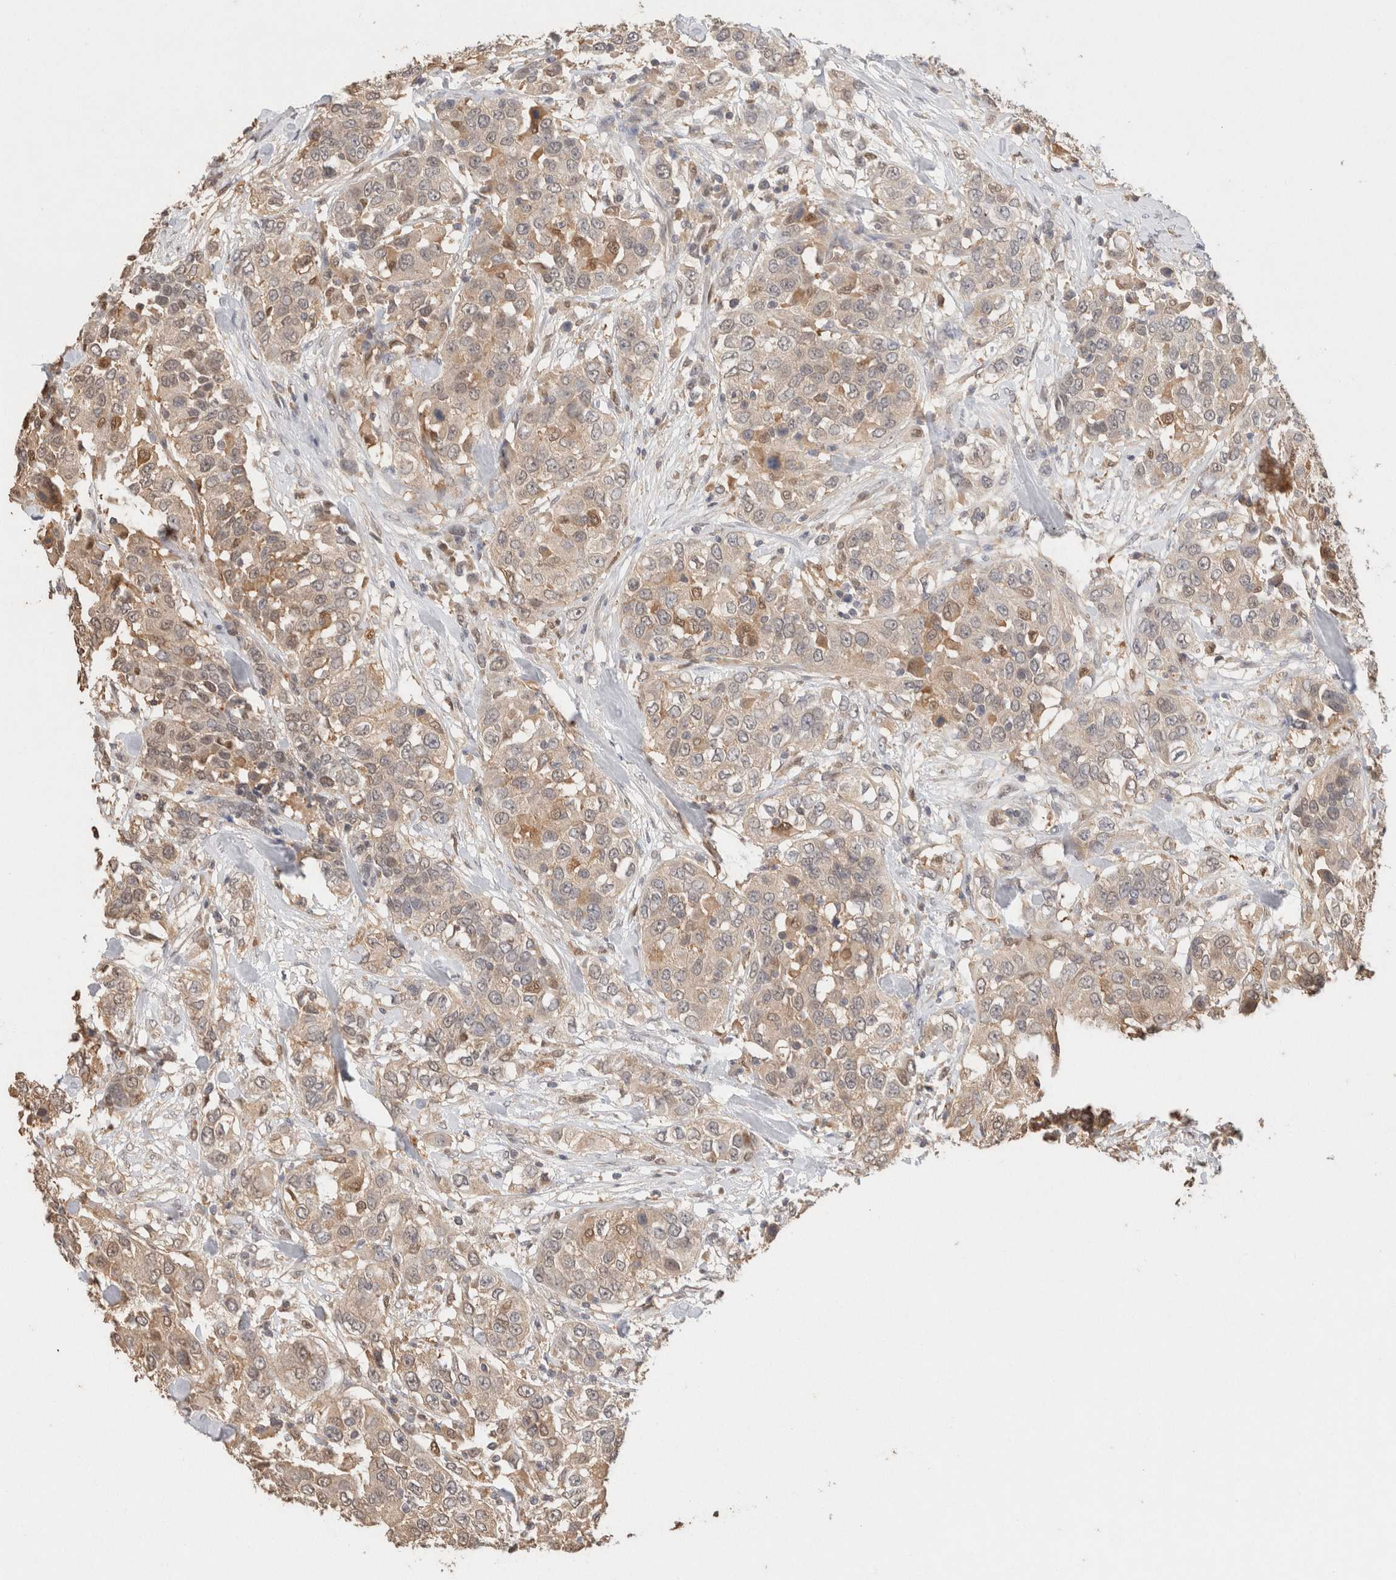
{"staining": {"intensity": "weak", "quantity": "<25%", "location": "nuclear"}, "tissue": "urothelial cancer", "cell_type": "Tumor cells", "image_type": "cancer", "snomed": [{"axis": "morphology", "description": "Urothelial carcinoma, High grade"}, {"axis": "topography", "description": "Urinary bladder"}], "caption": "Immunohistochemistry (IHC) image of urothelial cancer stained for a protein (brown), which shows no positivity in tumor cells.", "gene": "YWHAH", "patient": {"sex": "female", "age": 80}}